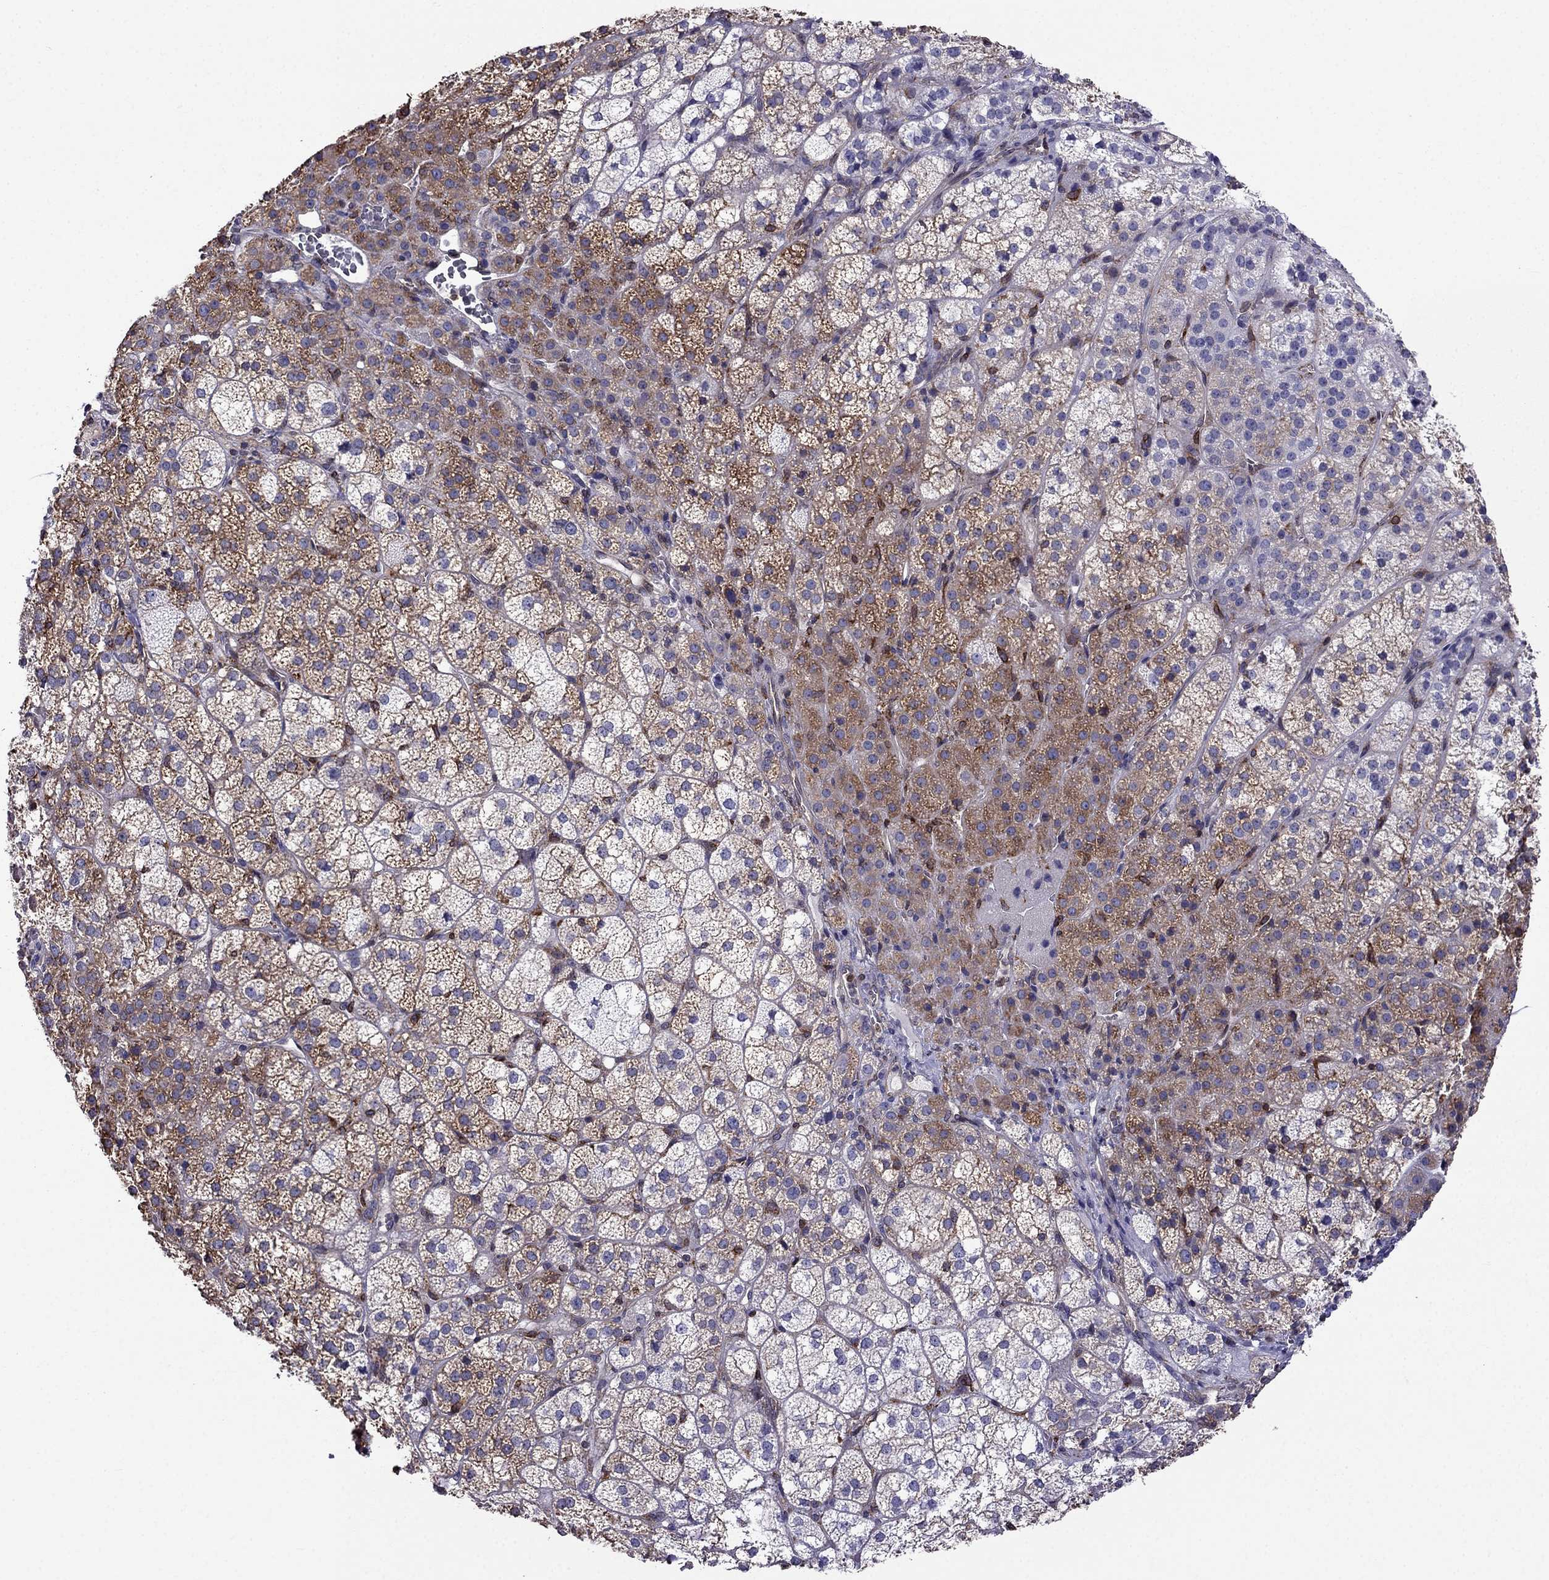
{"staining": {"intensity": "moderate", "quantity": "25%-75%", "location": "cytoplasmic/membranous"}, "tissue": "adrenal gland", "cell_type": "Glandular cells", "image_type": "normal", "snomed": [{"axis": "morphology", "description": "Normal tissue, NOS"}, {"axis": "topography", "description": "Adrenal gland"}], "caption": "Protein staining reveals moderate cytoplasmic/membranous staining in approximately 25%-75% of glandular cells in unremarkable adrenal gland. The protein of interest is stained brown, and the nuclei are stained in blue (DAB (3,3'-diaminobenzidine) IHC with brightfield microscopy, high magnification).", "gene": "GNAL", "patient": {"sex": "female", "age": 60}}